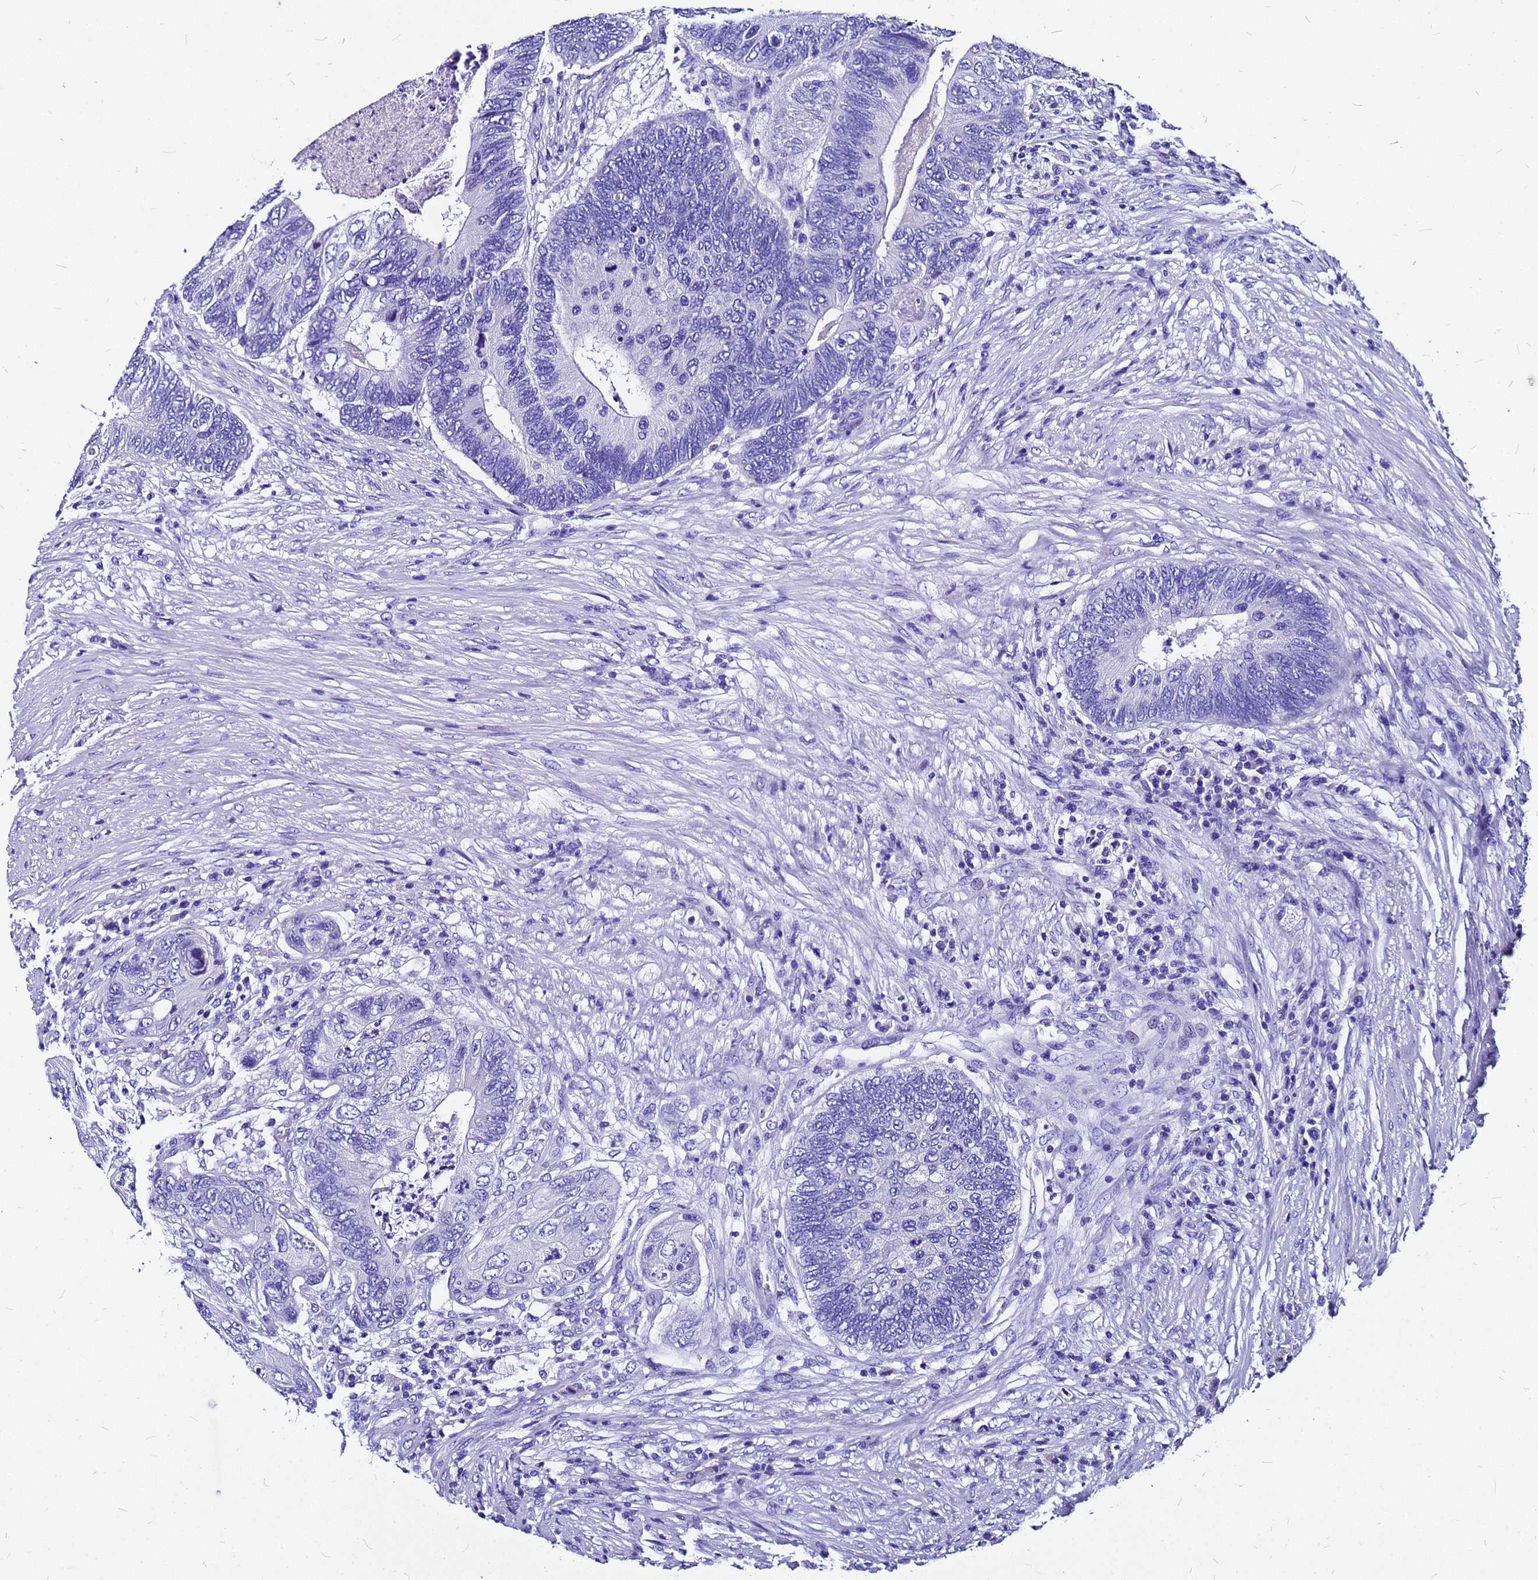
{"staining": {"intensity": "negative", "quantity": "none", "location": "none"}, "tissue": "colorectal cancer", "cell_type": "Tumor cells", "image_type": "cancer", "snomed": [{"axis": "morphology", "description": "Adenocarcinoma, NOS"}, {"axis": "topography", "description": "Colon"}], "caption": "Colorectal adenocarcinoma was stained to show a protein in brown. There is no significant positivity in tumor cells.", "gene": "HERC4", "patient": {"sex": "female", "age": 67}}